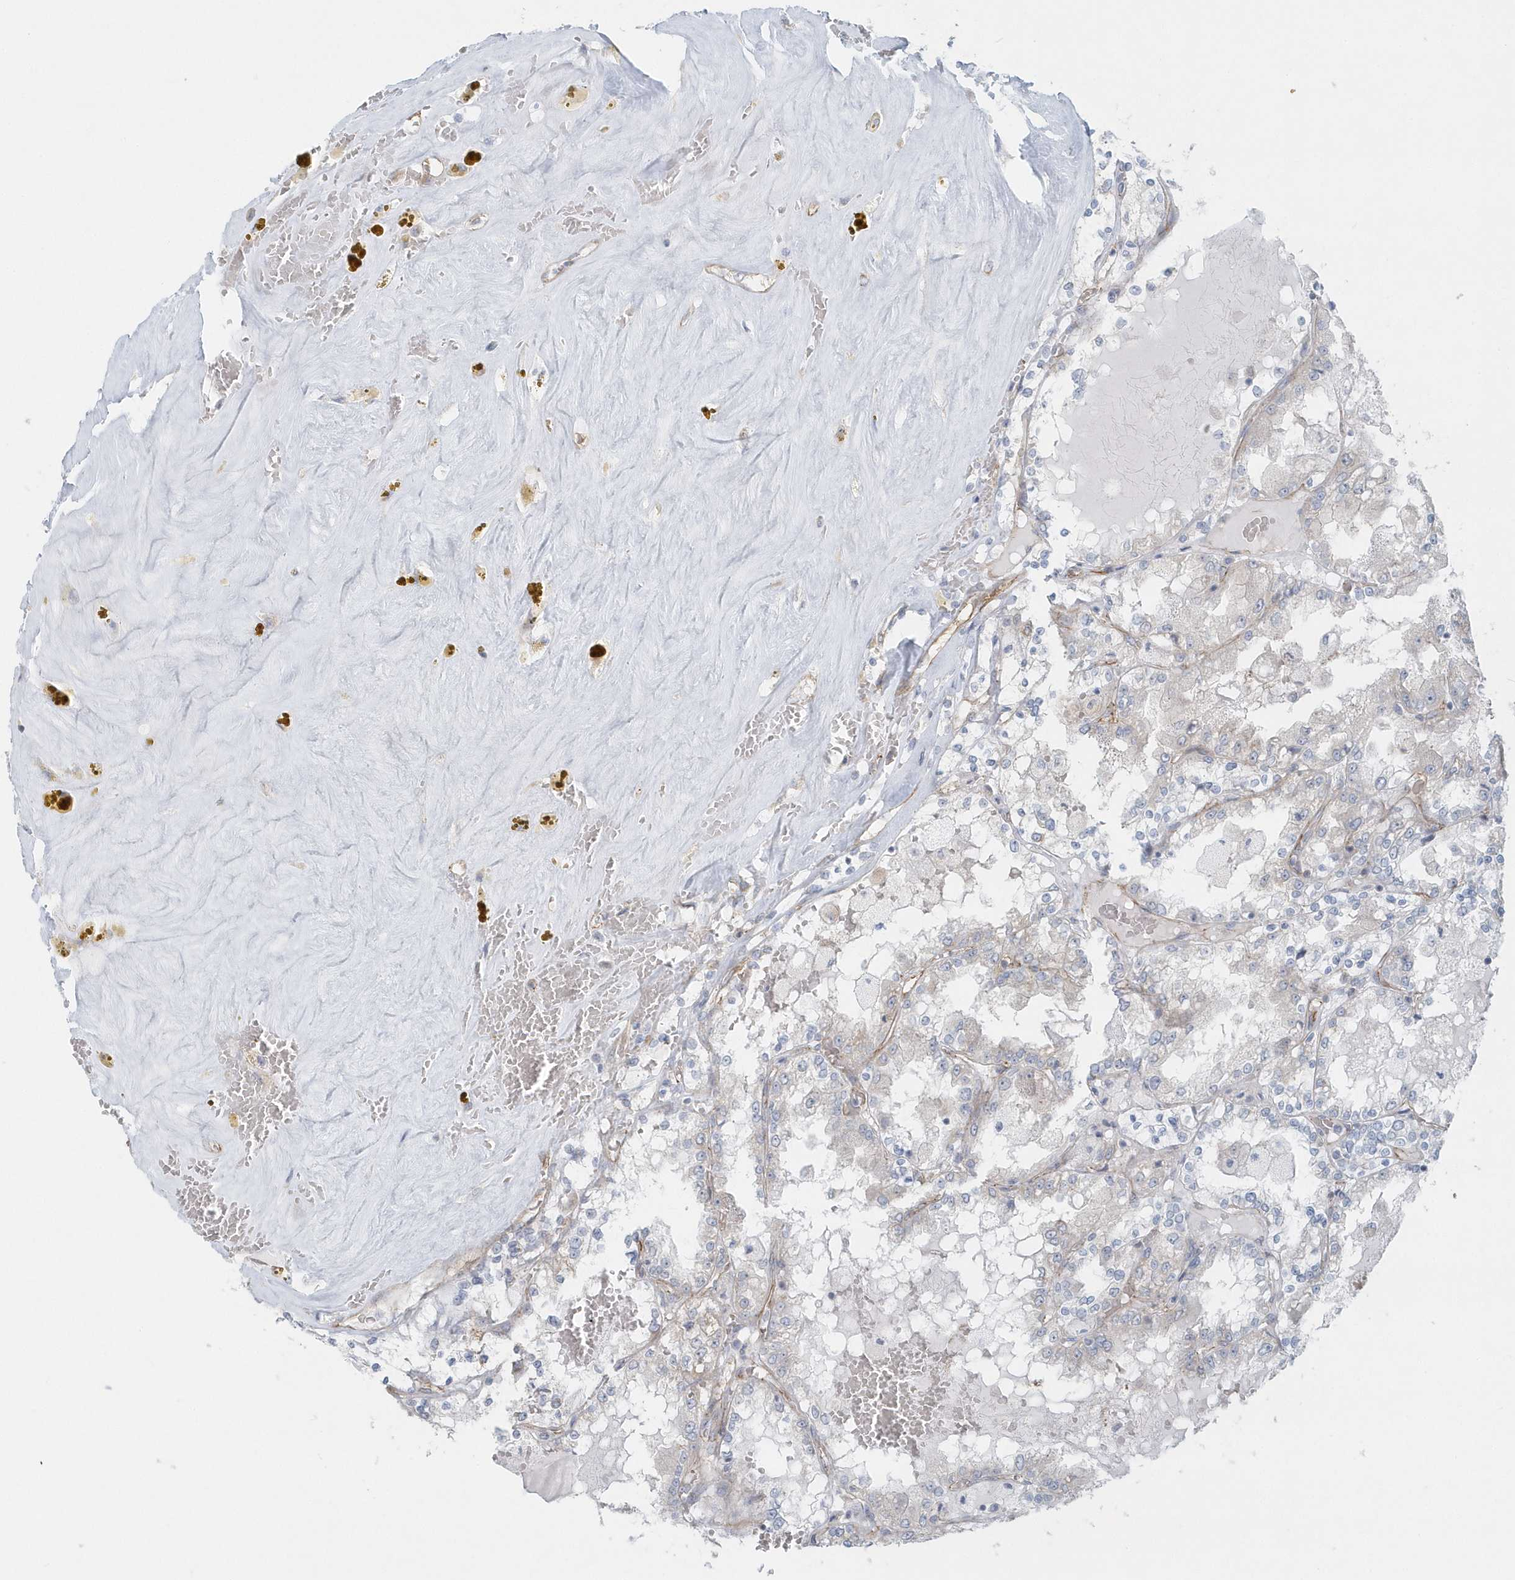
{"staining": {"intensity": "negative", "quantity": "none", "location": "none"}, "tissue": "renal cancer", "cell_type": "Tumor cells", "image_type": "cancer", "snomed": [{"axis": "morphology", "description": "Adenocarcinoma, NOS"}, {"axis": "topography", "description": "Kidney"}], "caption": "Image shows no significant protein positivity in tumor cells of renal cancer (adenocarcinoma).", "gene": "GPR152", "patient": {"sex": "female", "age": 56}}